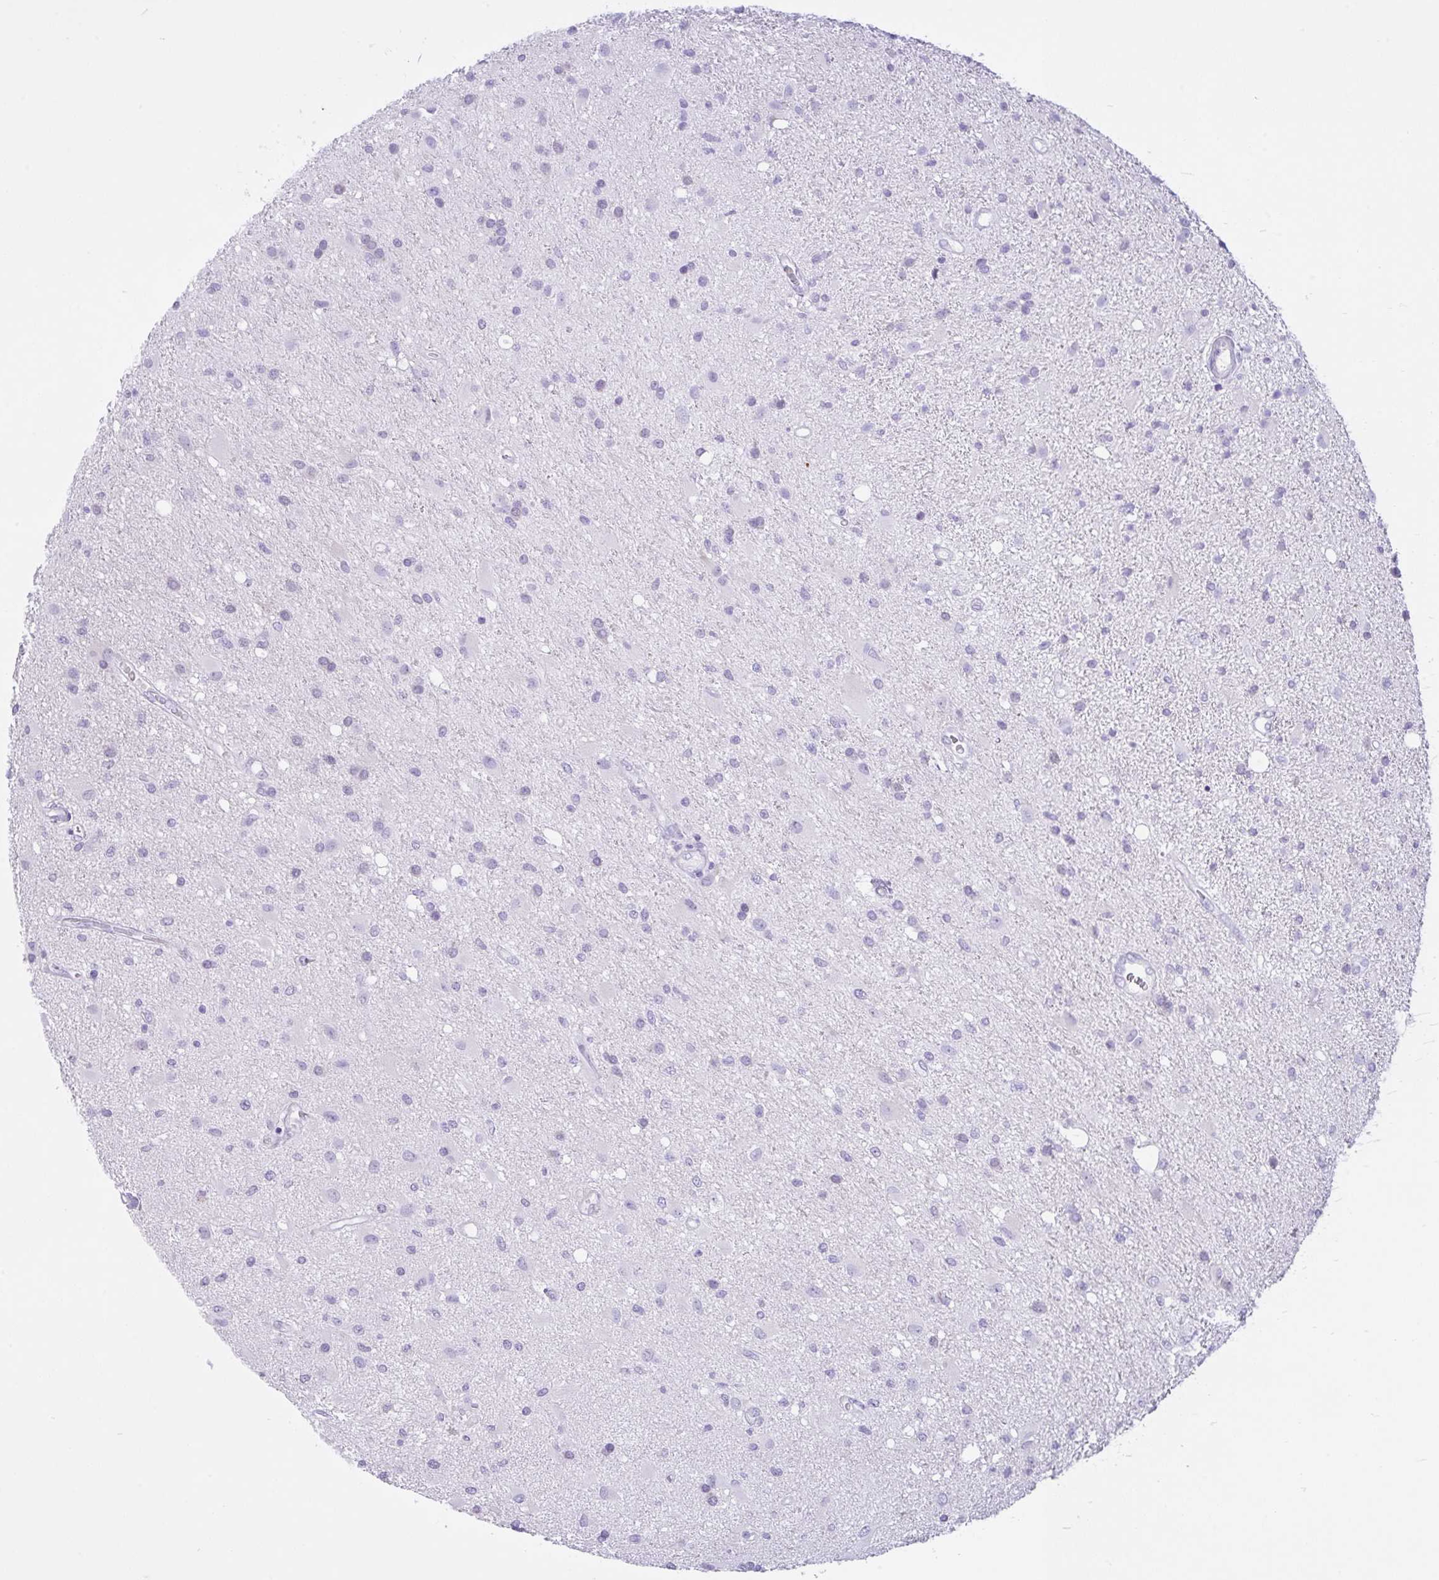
{"staining": {"intensity": "negative", "quantity": "none", "location": "none"}, "tissue": "glioma", "cell_type": "Tumor cells", "image_type": "cancer", "snomed": [{"axis": "morphology", "description": "Glioma, malignant, High grade"}, {"axis": "topography", "description": "Brain"}], "caption": "Human glioma stained for a protein using immunohistochemistry displays no staining in tumor cells.", "gene": "NCF1", "patient": {"sex": "male", "age": 67}}